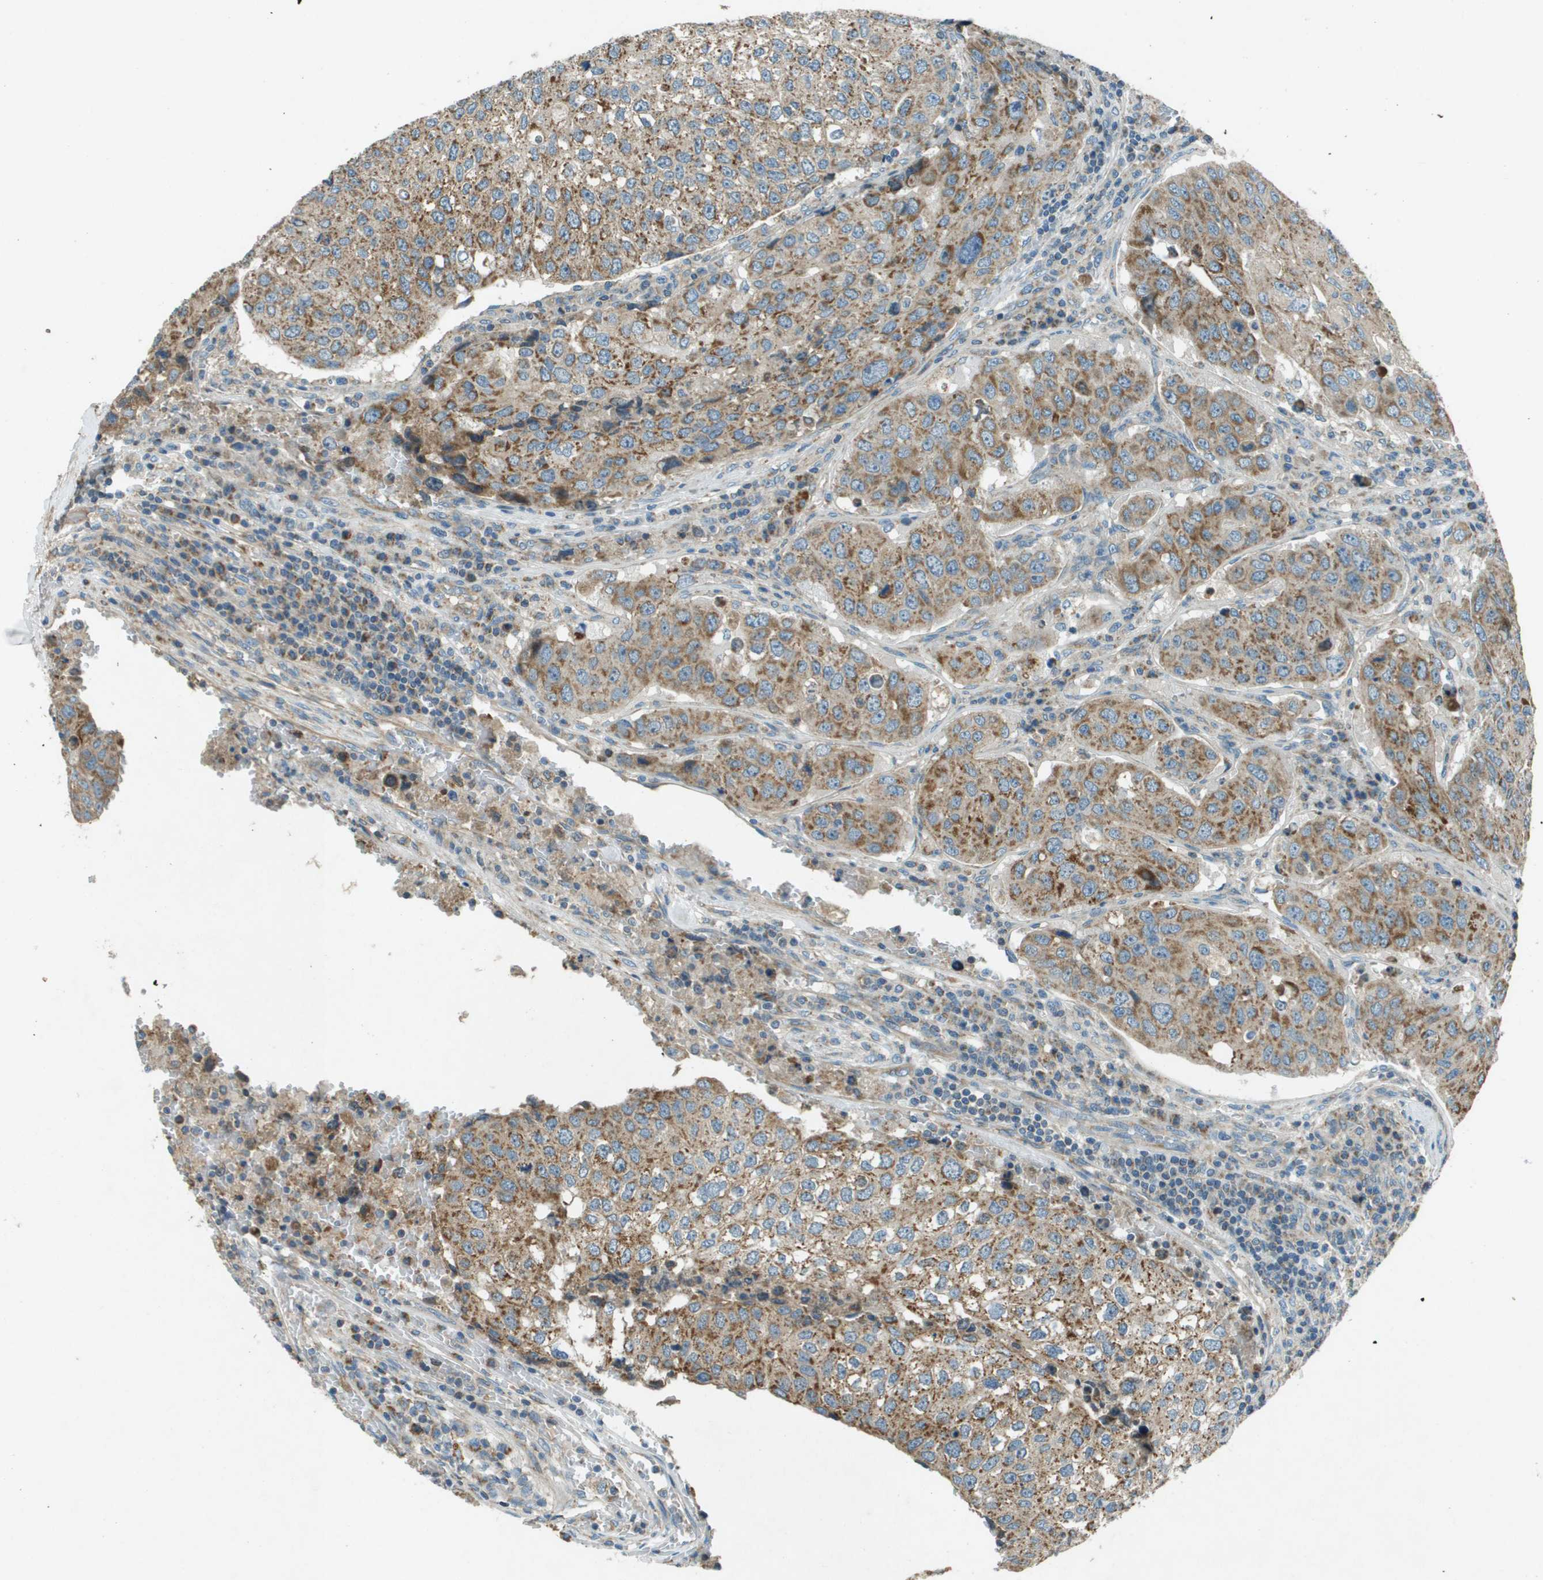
{"staining": {"intensity": "moderate", "quantity": ">75%", "location": "cytoplasmic/membranous"}, "tissue": "urothelial cancer", "cell_type": "Tumor cells", "image_type": "cancer", "snomed": [{"axis": "morphology", "description": "Urothelial carcinoma, High grade"}, {"axis": "topography", "description": "Lymph node"}, {"axis": "topography", "description": "Urinary bladder"}], "caption": "Immunohistochemistry (IHC) micrograph of human high-grade urothelial carcinoma stained for a protein (brown), which demonstrates medium levels of moderate cytoplasmic/membranous staining in approximately >75% of tumor cells.", "gene": "MIGA1", "patient": {"sex": "male", "age": 51}}